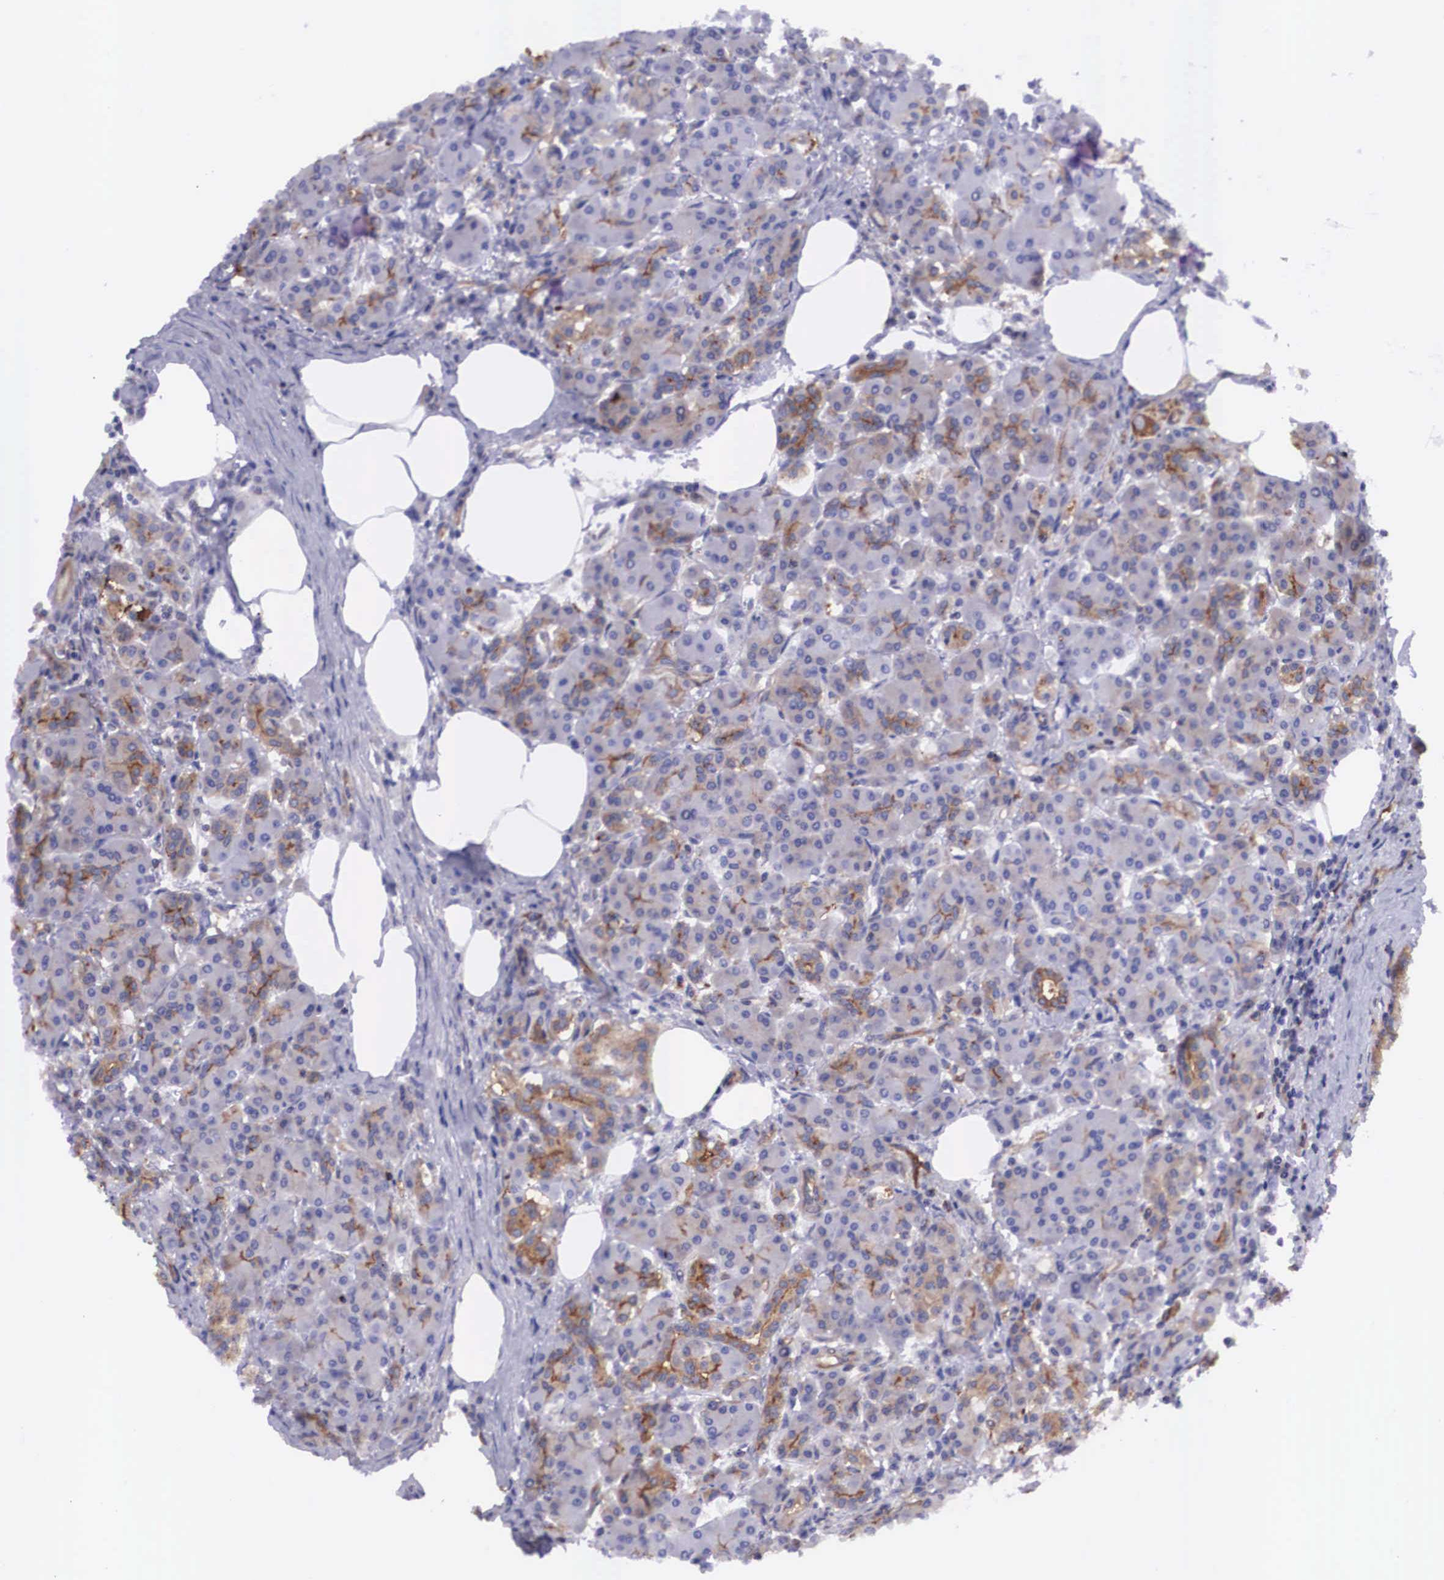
{"staining": {"intensity": "strong", "quantity": "25%-75%", "location": "cytoplasmic/membranous"}, "tissue": "pancreas", "cell_type": "Exocrine glandular cells", "image_type": "normal", "snomed": [{"axis": "morphology", "description": "Normal tissue, NOS"}, {"axis": "topography", "description": "Pancreas"}], "caption": "Immunohistochemical staining of benign pancreas displays 25%-75% levels of strong cytoplasmic/membranous protein positivity in about 25%-75% of exocrine glandular cells. The staining was performed using DAB, with brown indicating positive protein expression. Nuclei are stained blue with hematoxylin.", "gene": "BCAR1", "patient": {"sex": "female", "age": 73}}